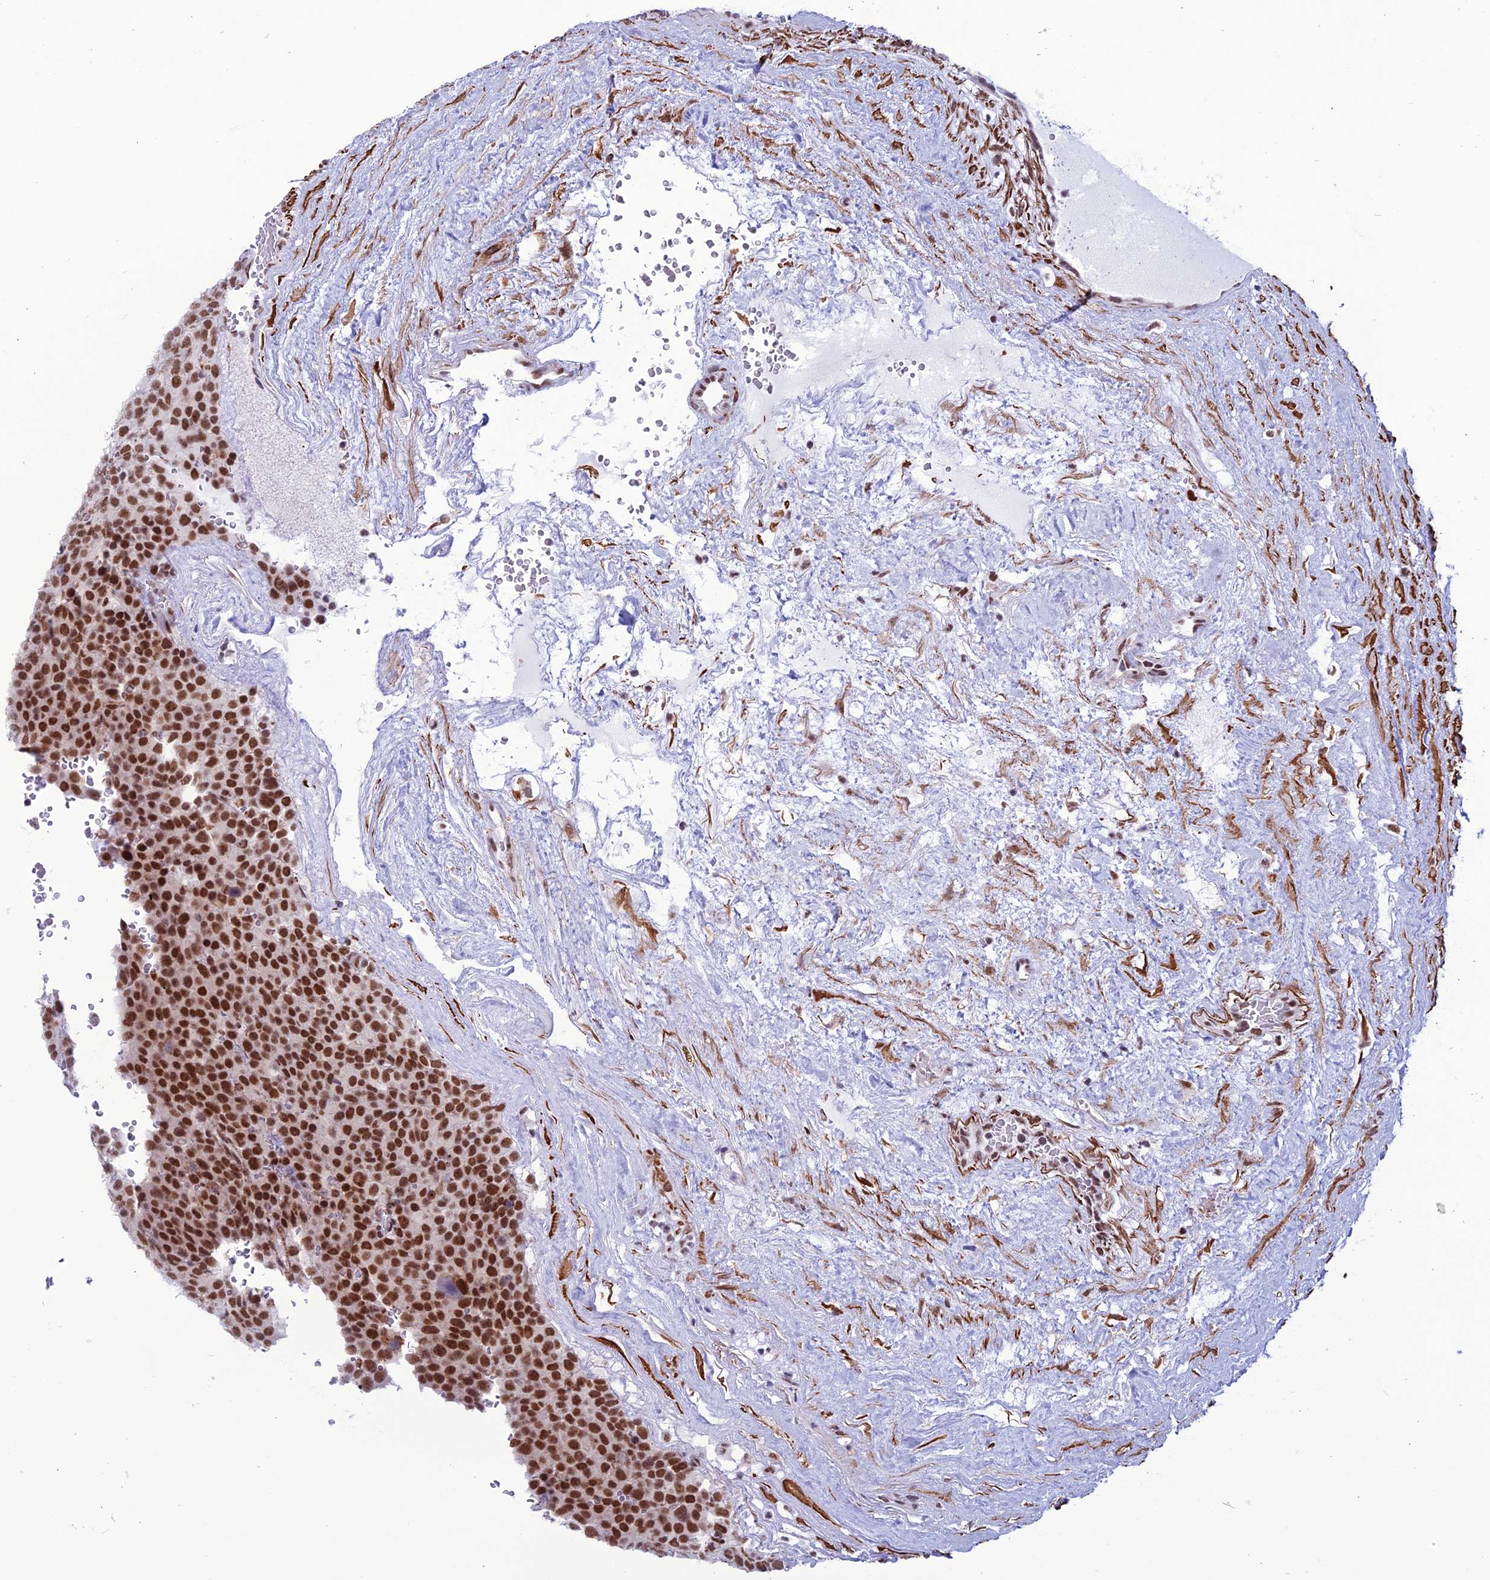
{"staining": {"intensity": "strong", "quantity": ">75%", "location": "nuclear"}, "tissue": "testis cancer", "cell_type": "Tumor cells", "image_type": "cancer", "snomed": [{"axis": "morphology", "description": "Seminoma, NOS"}, {"axis": "topography", "description": "Testis"}], "caption": "Seminoma (testis) stained for a protein (brown) shows strong nuclear positive positivity in about >75% of tumor cells.", "gene": "U2AF1", "patient": {"sex": "male", "age": 71}}